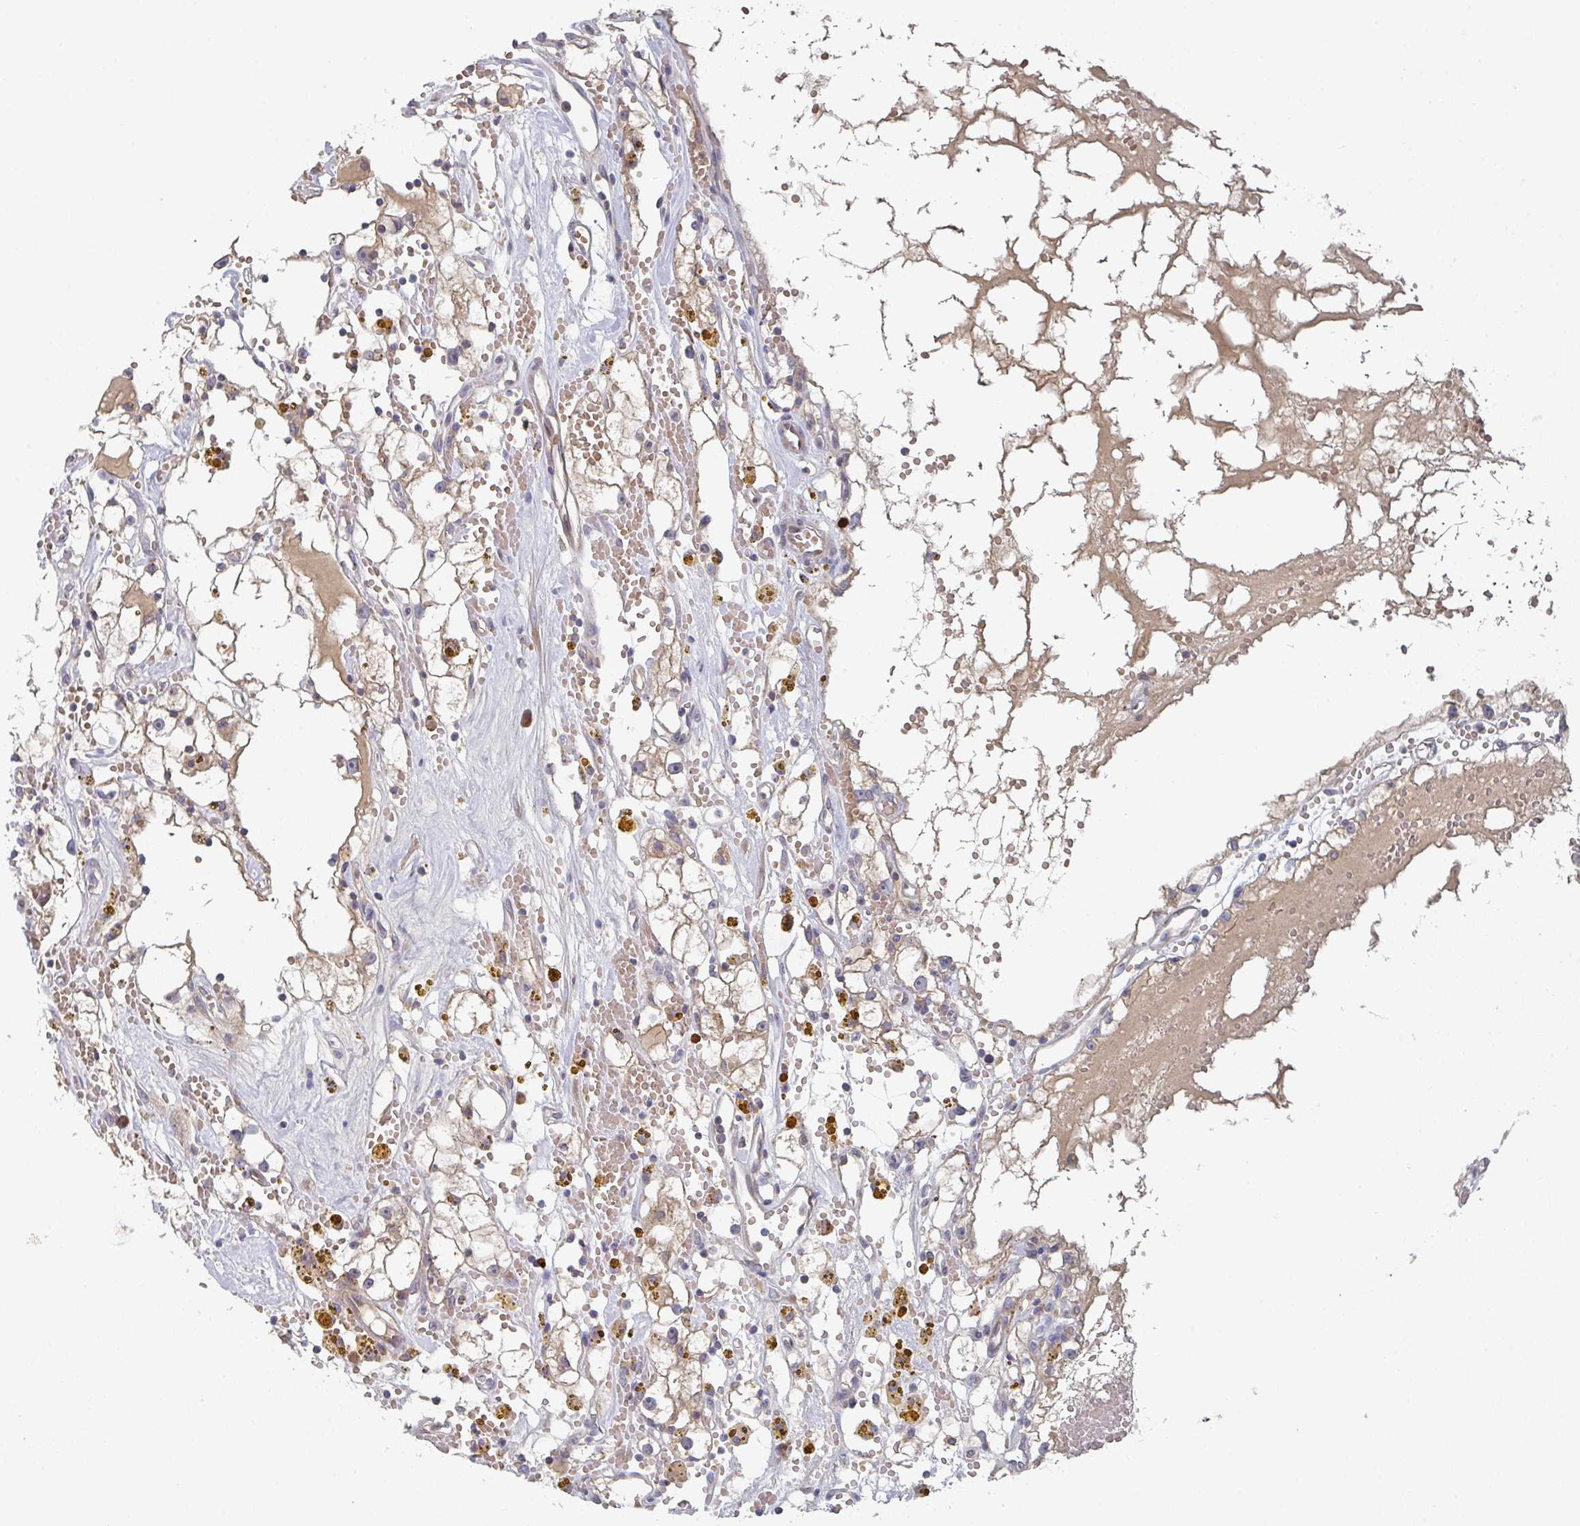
{"staining": {"intensity": "negative", "quantity": "none", "location": "none"}, "tissue": "renal cancer", "cell_type": "Tumor cells", "image_type": "cancer", "snomed": [{"axis": "morphology", "description": "Adenocarcinoma, NOS"}, {"axis": "topography", "description": "Kidney"}], "caption": "Immunohistochemical staining of renal cancer reveals no significant staining in tumor cells.", "gene": "ELOVL1", "patient": {"sex": "male", "age": 56}}